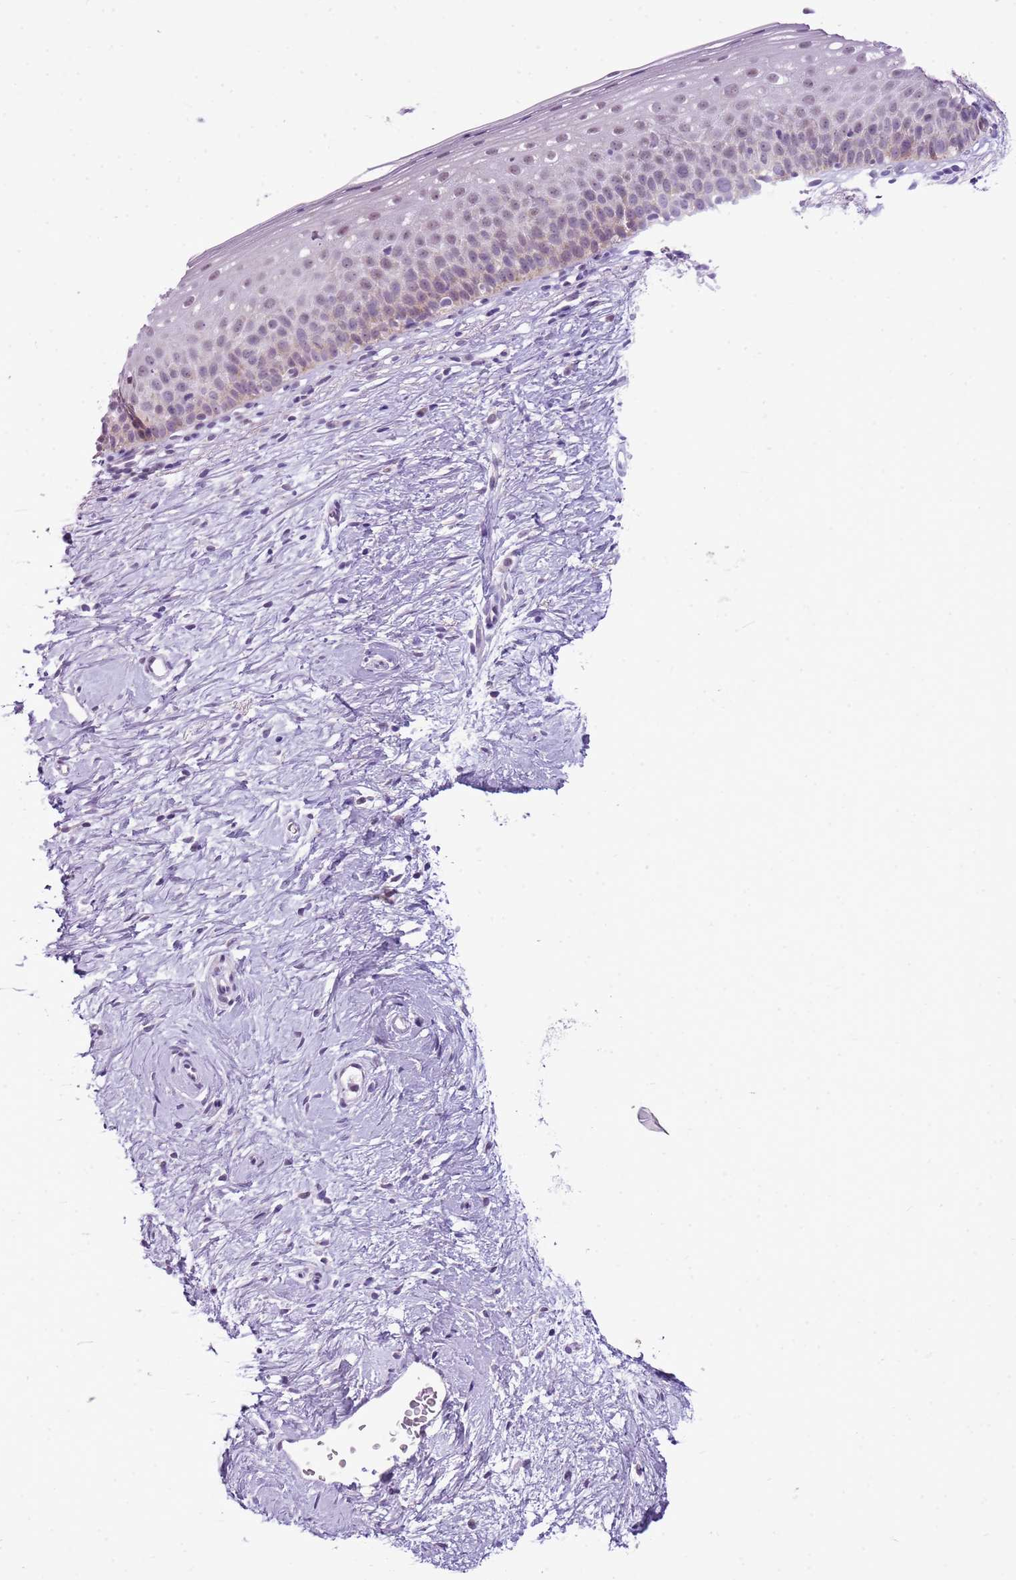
{"staining": {"intensity": "weak", "quantity": "25%-75%", "location": "cytoplasmic/membranous"}, "tissue": "cervix", "cell_type": "Glandular cells", "image_type": "normal", "snomed": [{"axis": "morphology", "description": "Normal tissue, NOS"}, {"axis": "topography", "description": "Cervix"}], "caption": "Unremarkable cervix was stained to show a protein in brown. There is low levels of weak cytoplasmic/membranous staining in approximately 25%-75% of glandular cells. Immunohistochemistry stains the protein in brown and the nuclei are stained blue.", "gene": "FAM120C", "patient": {"sex": "female", "age": 57}}